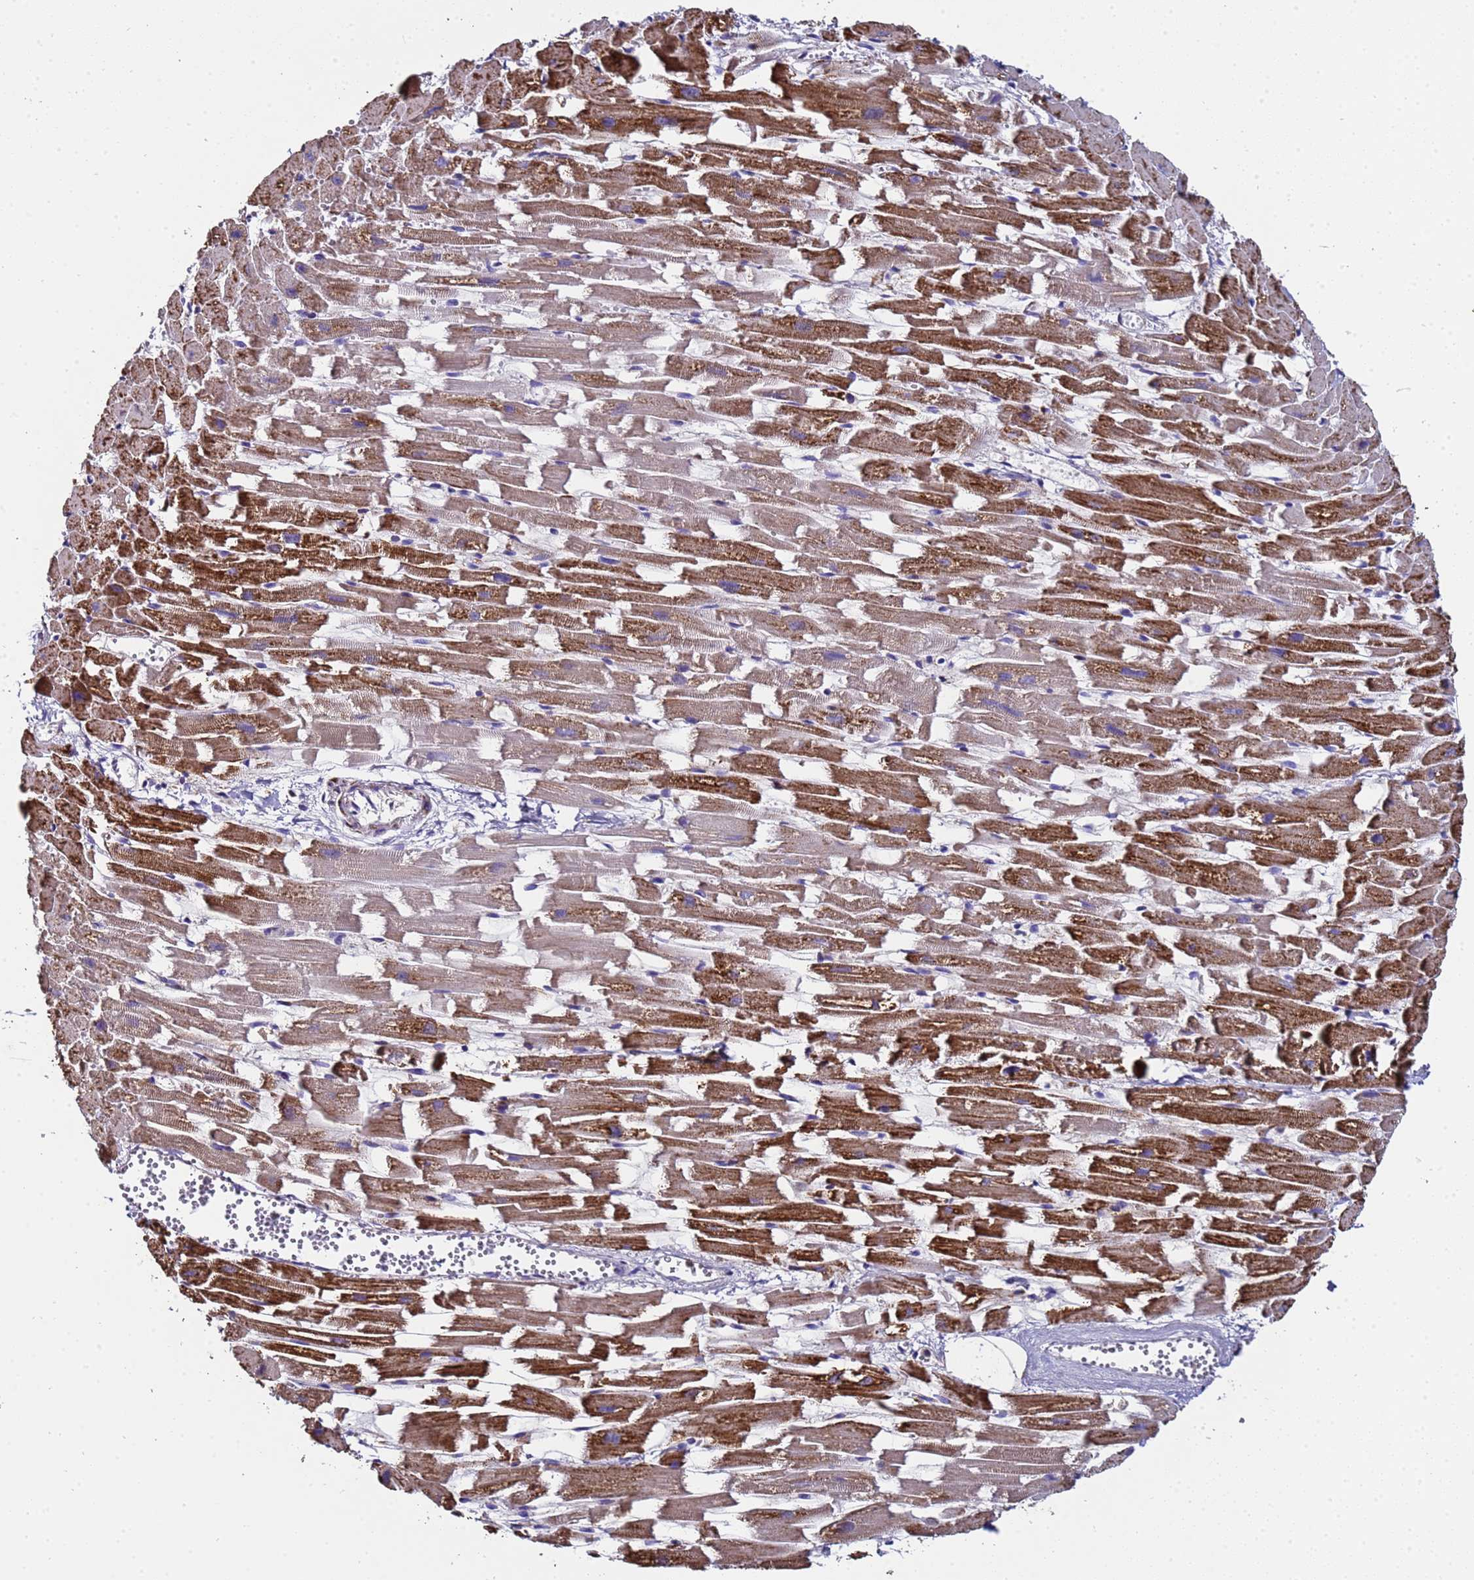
{"staining": {"intensity": "strong", "quantity": ">75%", "location": "cytoplasmic/membranous"}, "tissue": "heart muscle", "cell_type": "Cardiomyocytes", "image_type": "normal", "snomed": [{"axis": "morphology", "description": "Normal tissue, NOS"}, {"axis": "topography", "description": "Heart"}], "caption": "A brown stain labels strong cytoplasmic/membranous expression of a protein in cardiomyocytes of normal human heart muscle. The staining was performed using DAB, with brown indicating positive protein expression. Nuclei are stained blue with hematoxylin.", "gene": "MRPS12", "patient": {"sex": "female", "age": 64}}